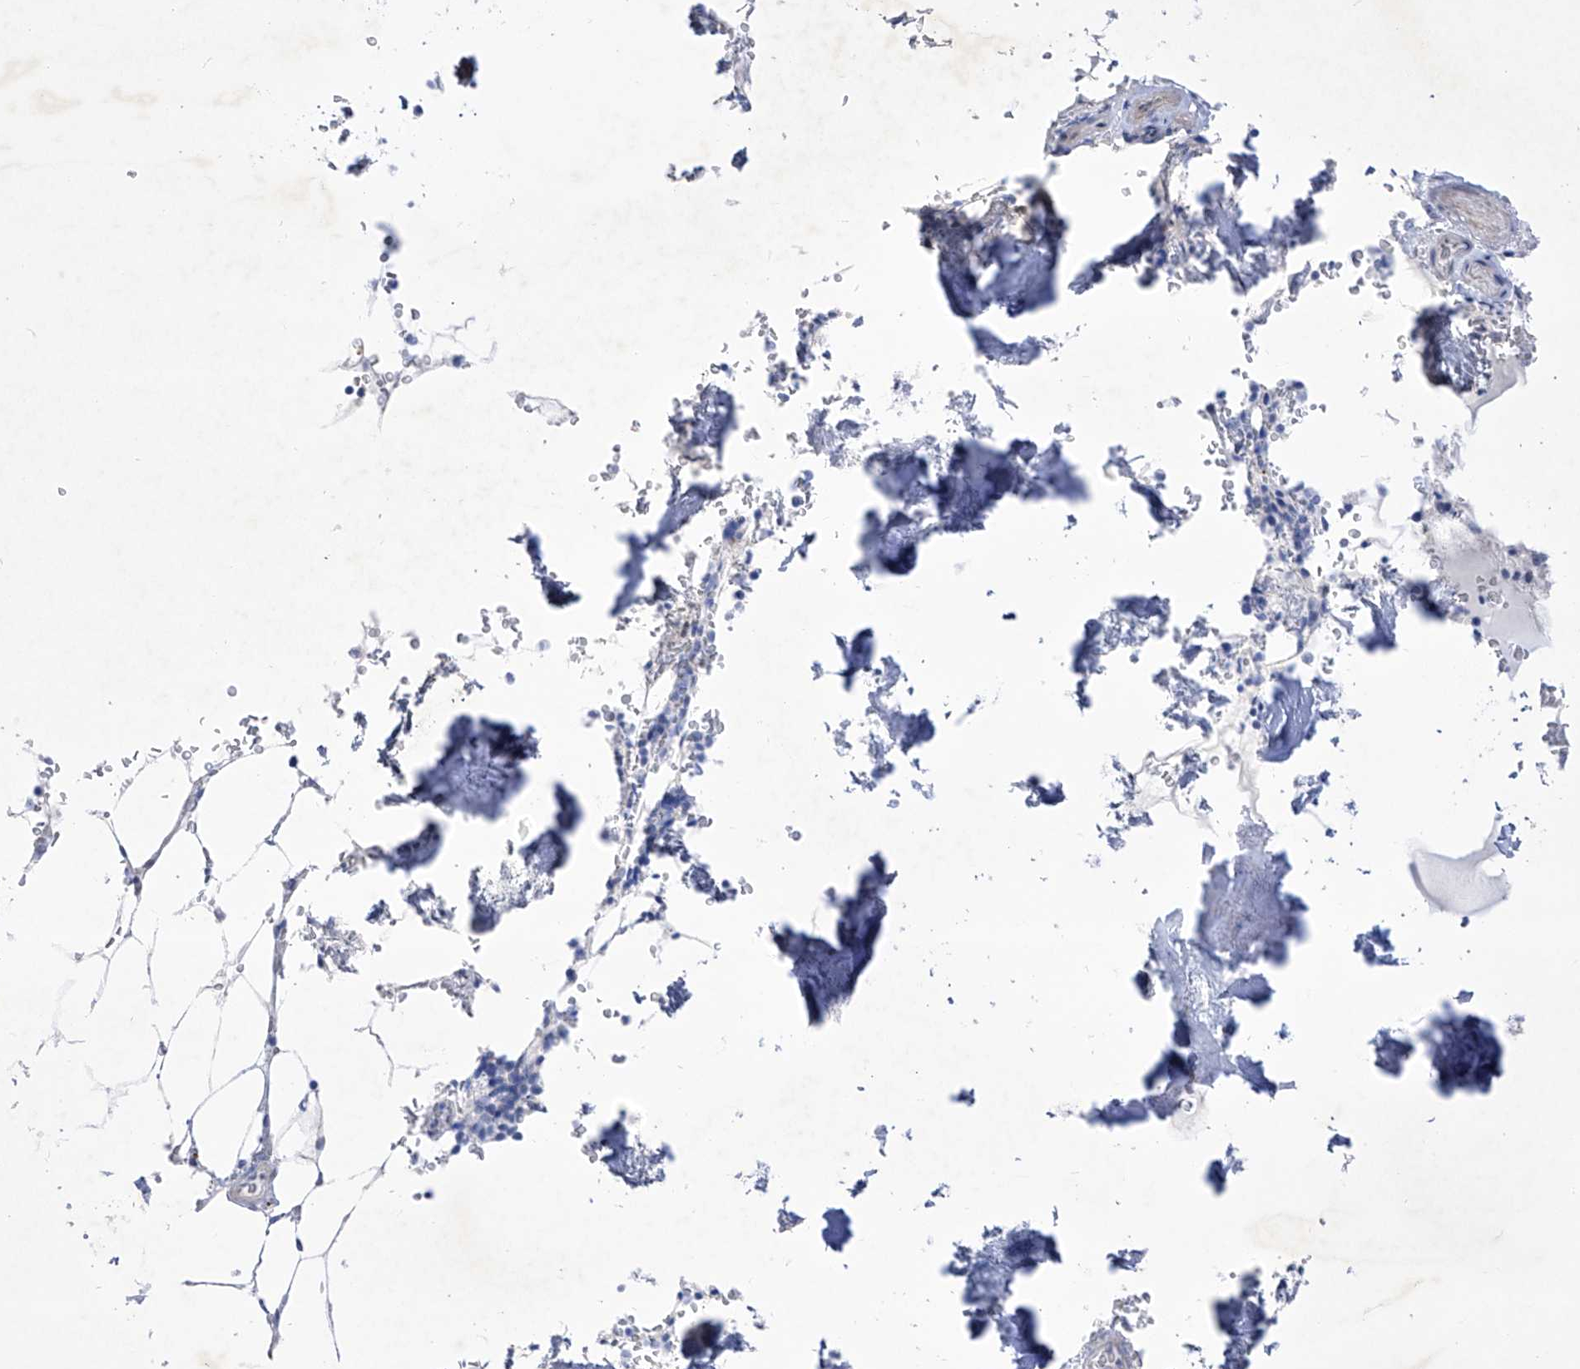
{"staining": {"intensity": "negative", "quantity": "none", "location": "none"}, "tissue": "bone marrow", "cell_type": "Hematopoietic cells", "image_type": "normal", "snomed": [{"axis": "morphology", "description": "Normal tissue, NOS"}, {"axis": "topography", "description": "Bone marrow"}], "caption": "IHC micrograph of normal bone marrow: human bone marrow stained with DAB reveals no significant protein staining in hematopoietic cells.", "gene": "C1orf87", "patient": {"sex": "male", "age": 70}}